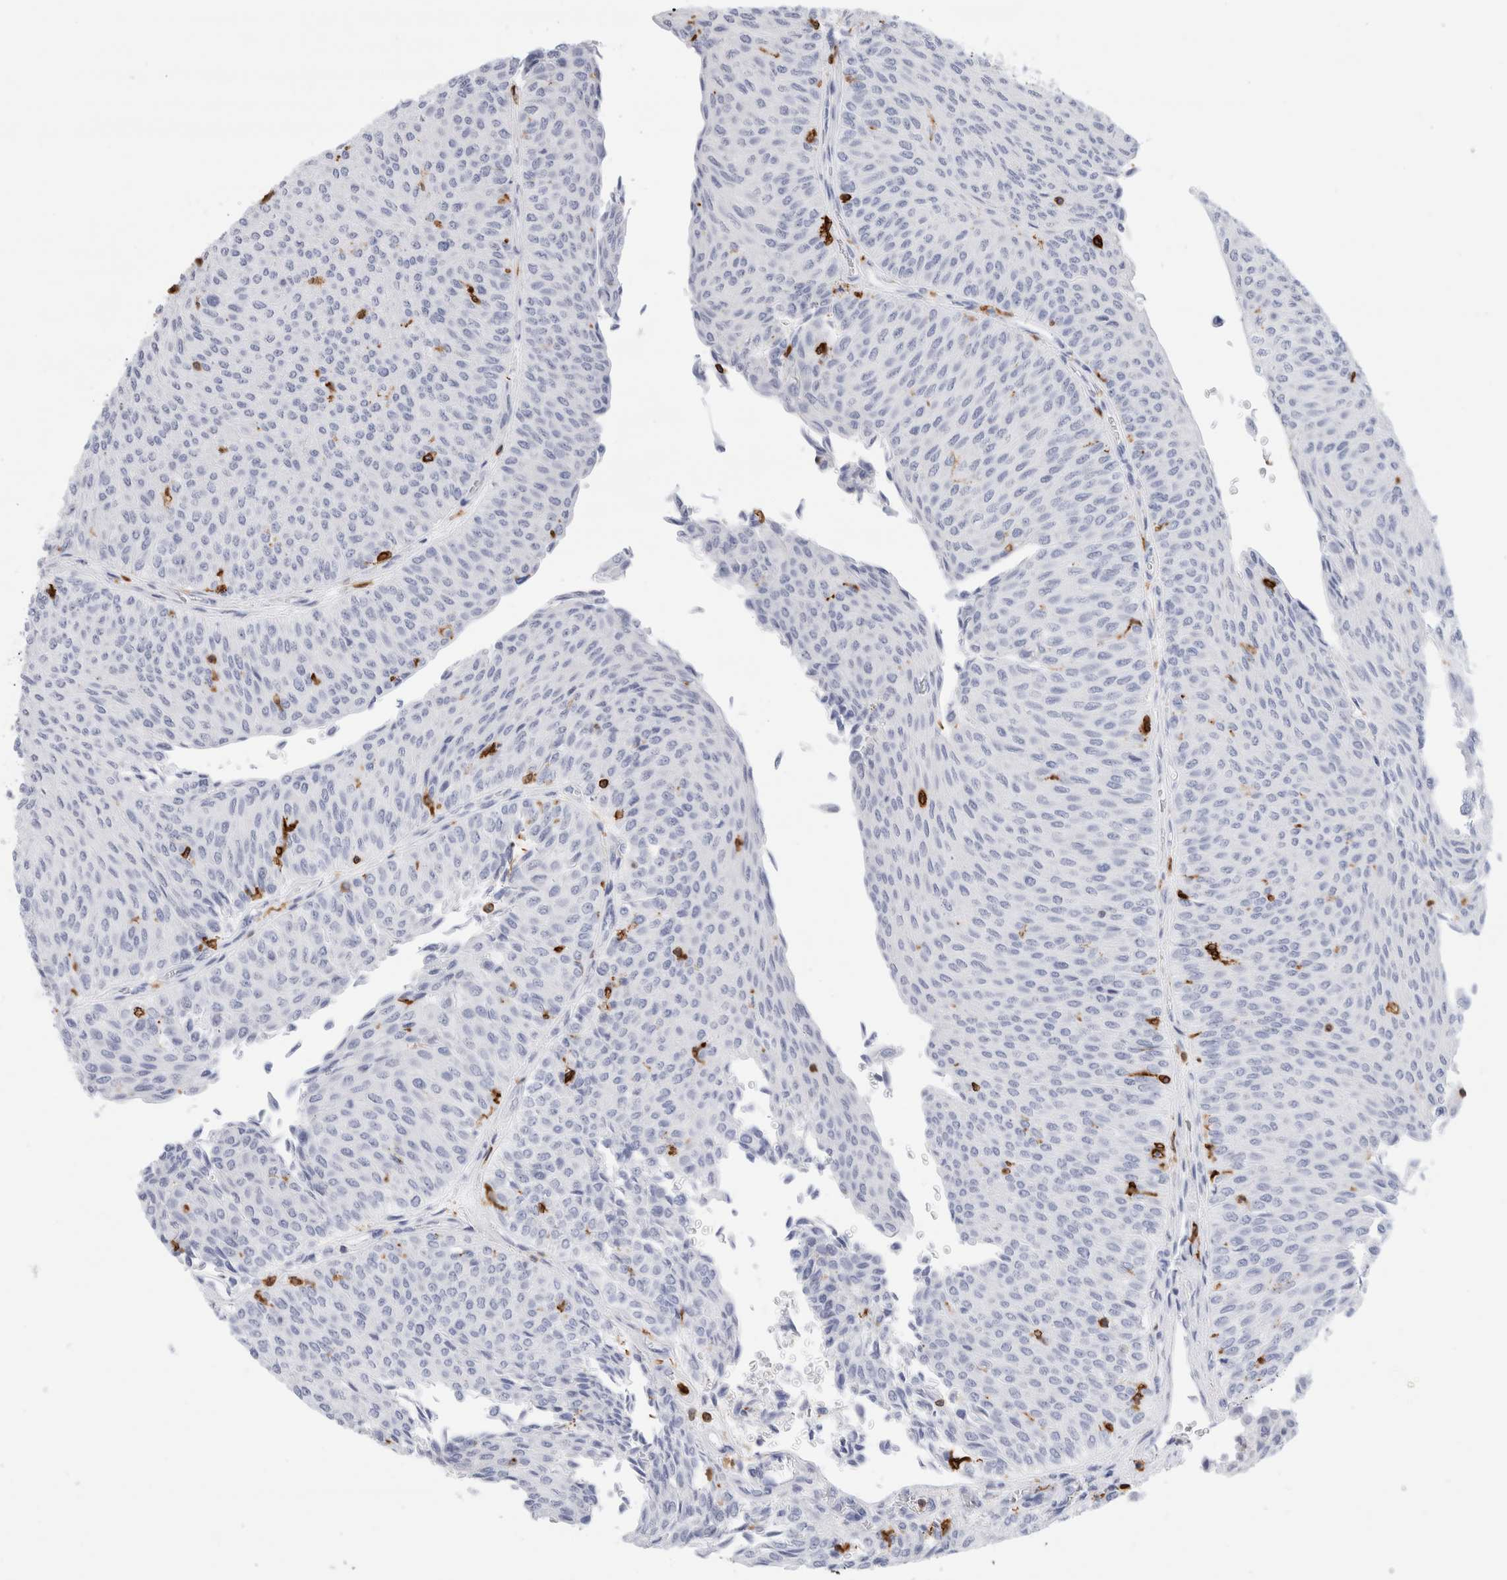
{"staining": {"intensity": "negative", "quantity": "none", "location": "none"}, "tissue": "urothelial cancer", "cell_type": "Tumor cells", "image_type": "cancer", "snomed": [{"axis": "morphology", "description": "Urothelial carcinoma, Low grade"}, {"axis": "topography", "description": "Urinary bladder"}], "caption": "DAB (3,3'-diaminobenzidine) immunohistochemical staining of human urothelial carcinoma (low-grade) exhibits no significant staining in tumor cells.", "gene": "ALOX5AP", "patient": {"sex": "male", "age": 78}}